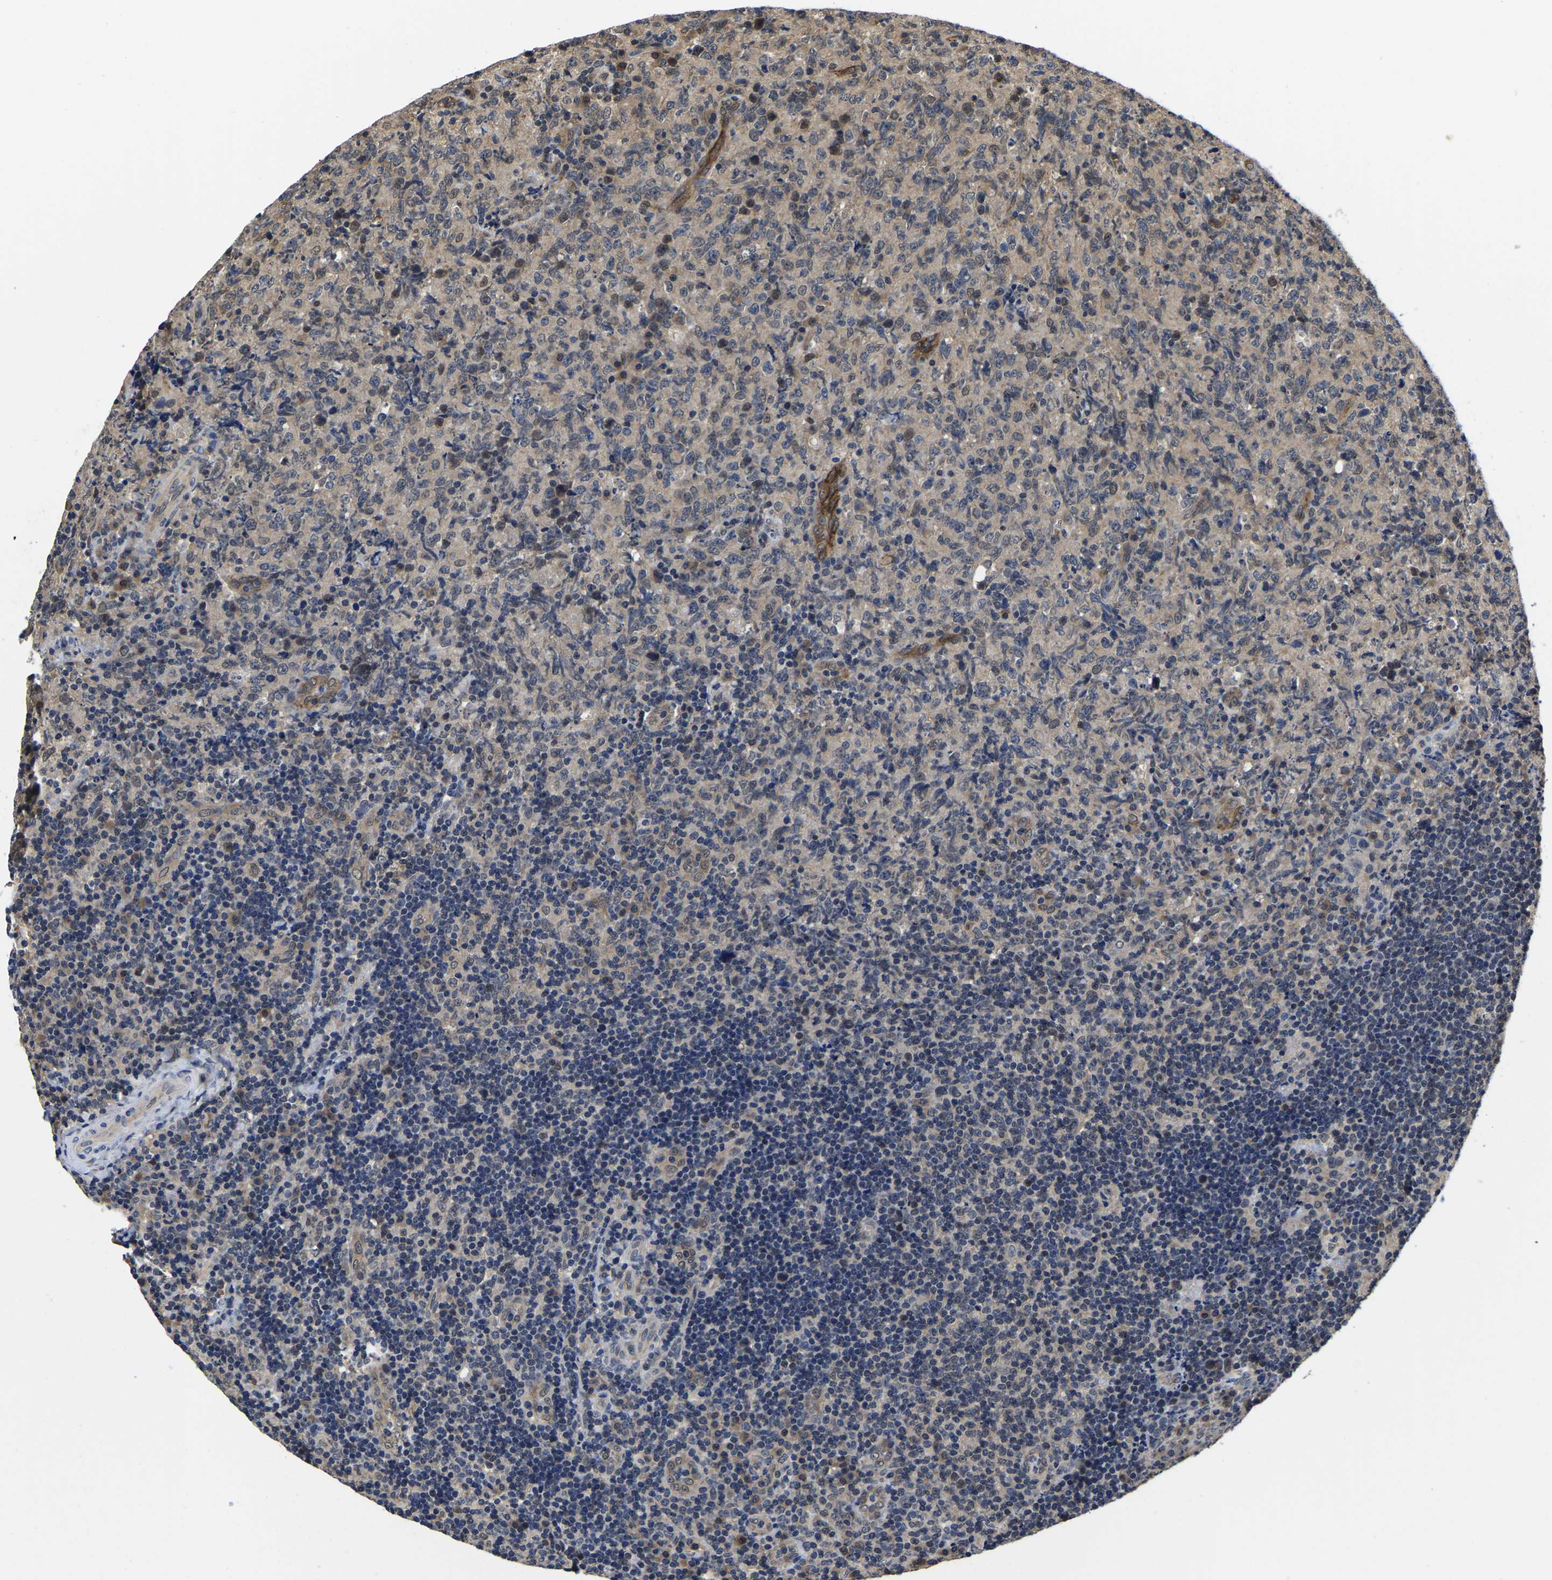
{"staining": {"intensity": "weak", "quantity": "<25%", "location": "nuclear"}, "tissue": "lymphoma", "cell_type": "Tumor cells", "image_type": "cancer", "snomed": [{"axis": "morphology", "description": "Malignant lymphoma, non-Hodgkin's type, High grade"}, {"axis": "topography", "description": "Tonsil"}], "caption": "DAB (3,3'-diaminobenzidine) immunohistochemical staining of human high-grade malignant lymphoma, non-Hodgkin's type reveals no significant staining in tumor cells.", "gene": "MCOLN2", "patient": {"sex": "female", "age": 36}}